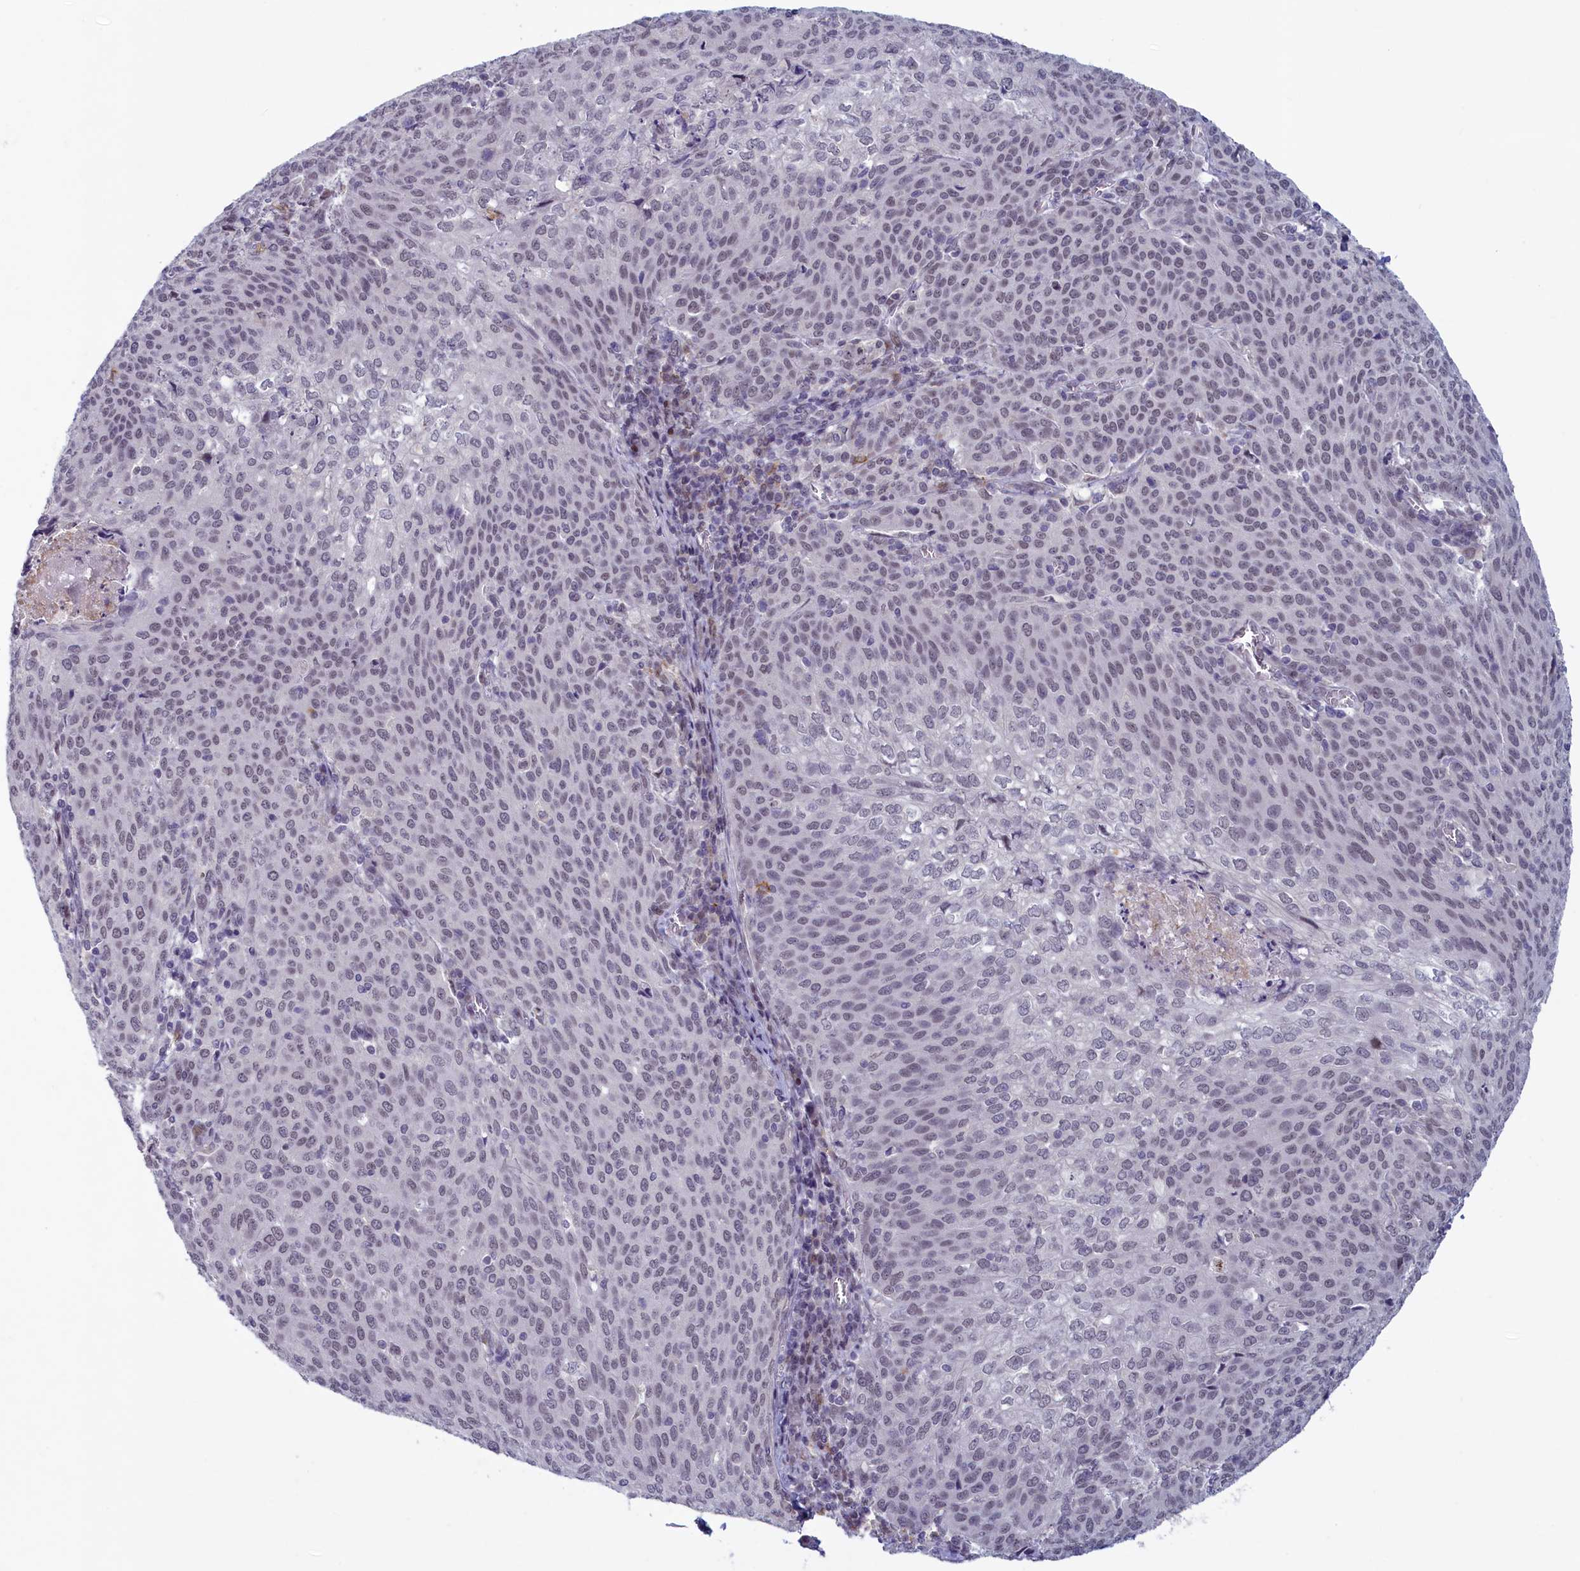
{"staining": {"intensity": "moderate", "quantity": "<25%", "location": "nuclear"}, "tissue": "cervical cancer", "cell_type": "Tumor cells", "image_type": "cancer", "snomed": [{"axis": "morphology", "description": "Squamous cell carcinoma, NOS"}, {"axis": "topography", "description": "Cervix"}], "caption": "Cervical cancer stained with a protein marker shows moderate staining in tumor cells.", "gene": "ATF7IP2", "patient": {"sex": "female", "age": 46}}